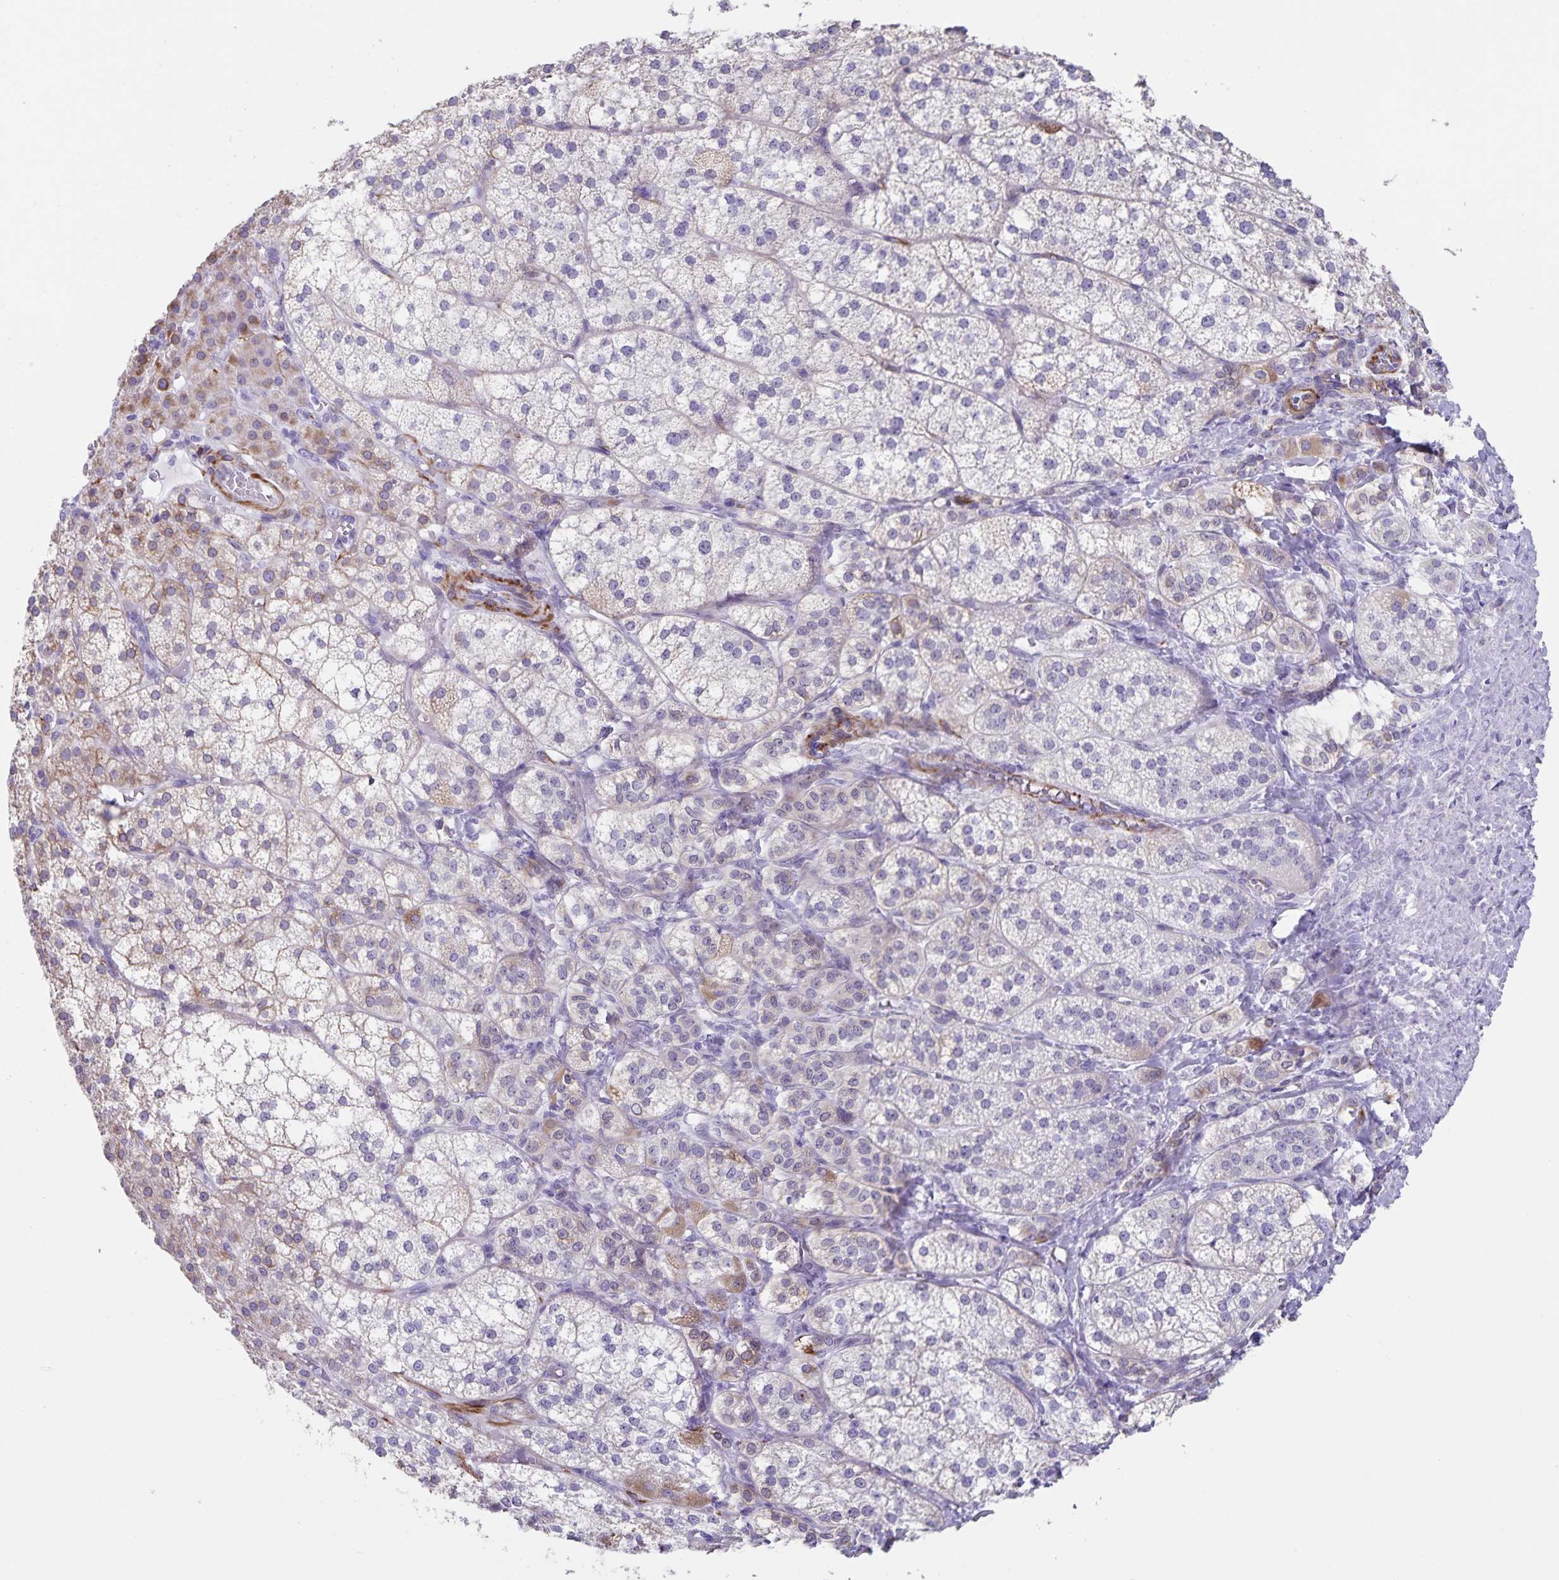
{"staining": {"intensity": "moderate", "quantity": "<25%", "location": "cytoplasmic/membranous"}, "tissue": "adrenal gland", "cell_type": "Glandular cells", "image_type": "normal", "snomed": [{"axis": "morphology", "description": "Normal tissue, NOS"}, {"axis": "topography", "description": "Adrenal gland"}], "caption": "Human adrenal gland stained for a protein (brown) demonstrates moderate cytoplasmic/membranous positive staining in about <25% of glandular cells.", "gene": "SYNM", "patient": {"sex": "female", "age": 60}}